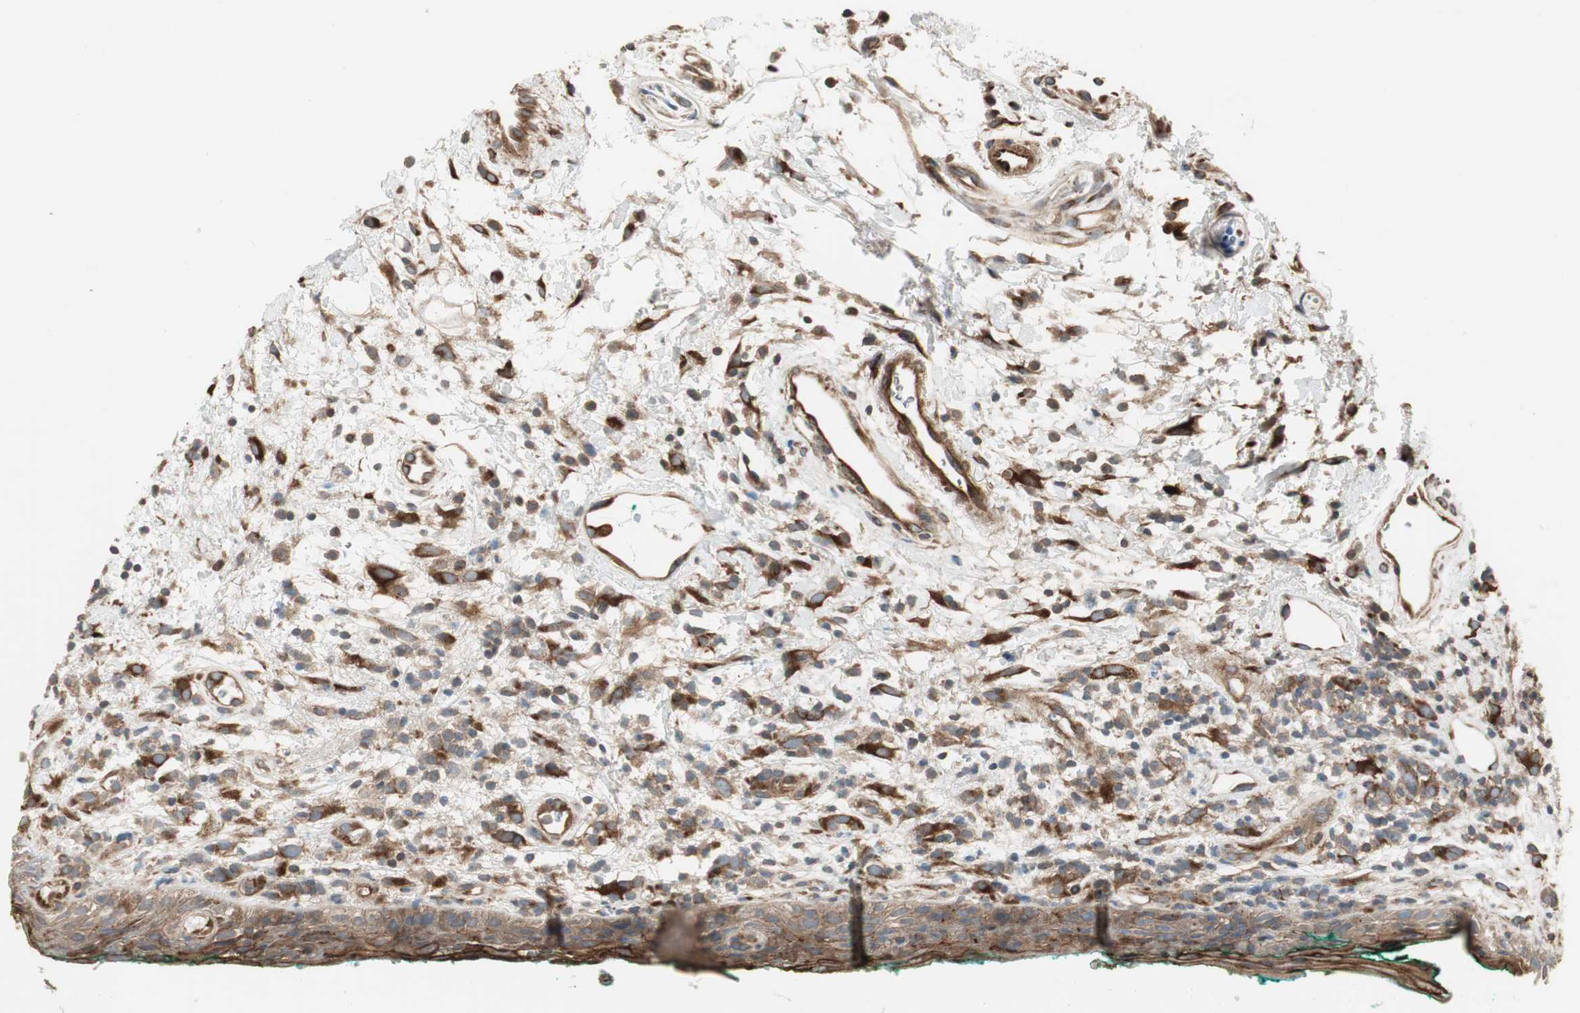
{"staining": {"intensity": "moderate", "quantity": ">75%", "location": "cytoplasmic/membranous"}, "tissue": "oral mucosa", "cell_type": "Squamous epithelial cells", "image_type": "normal", "snomed": [{"axis": "morphology", "description": "Normal tissue, NOS"}, {"axis": "topography", "description": "Skeletal muscle"}, {"axis": "topography", "description": "Oral tissue"}, {"axis": "topography", "description": "Peripheral nerve tissue"}], "caption": "A histopathology image showing moderate cytoplasmic/membranous staining in approximately >75% of squamous epithelial cells in benign oral mucosa, as visualized by brown immunohistochemical staining.", "gene": "PRKG1", "patient": {"sex": "female", "age": 84}}